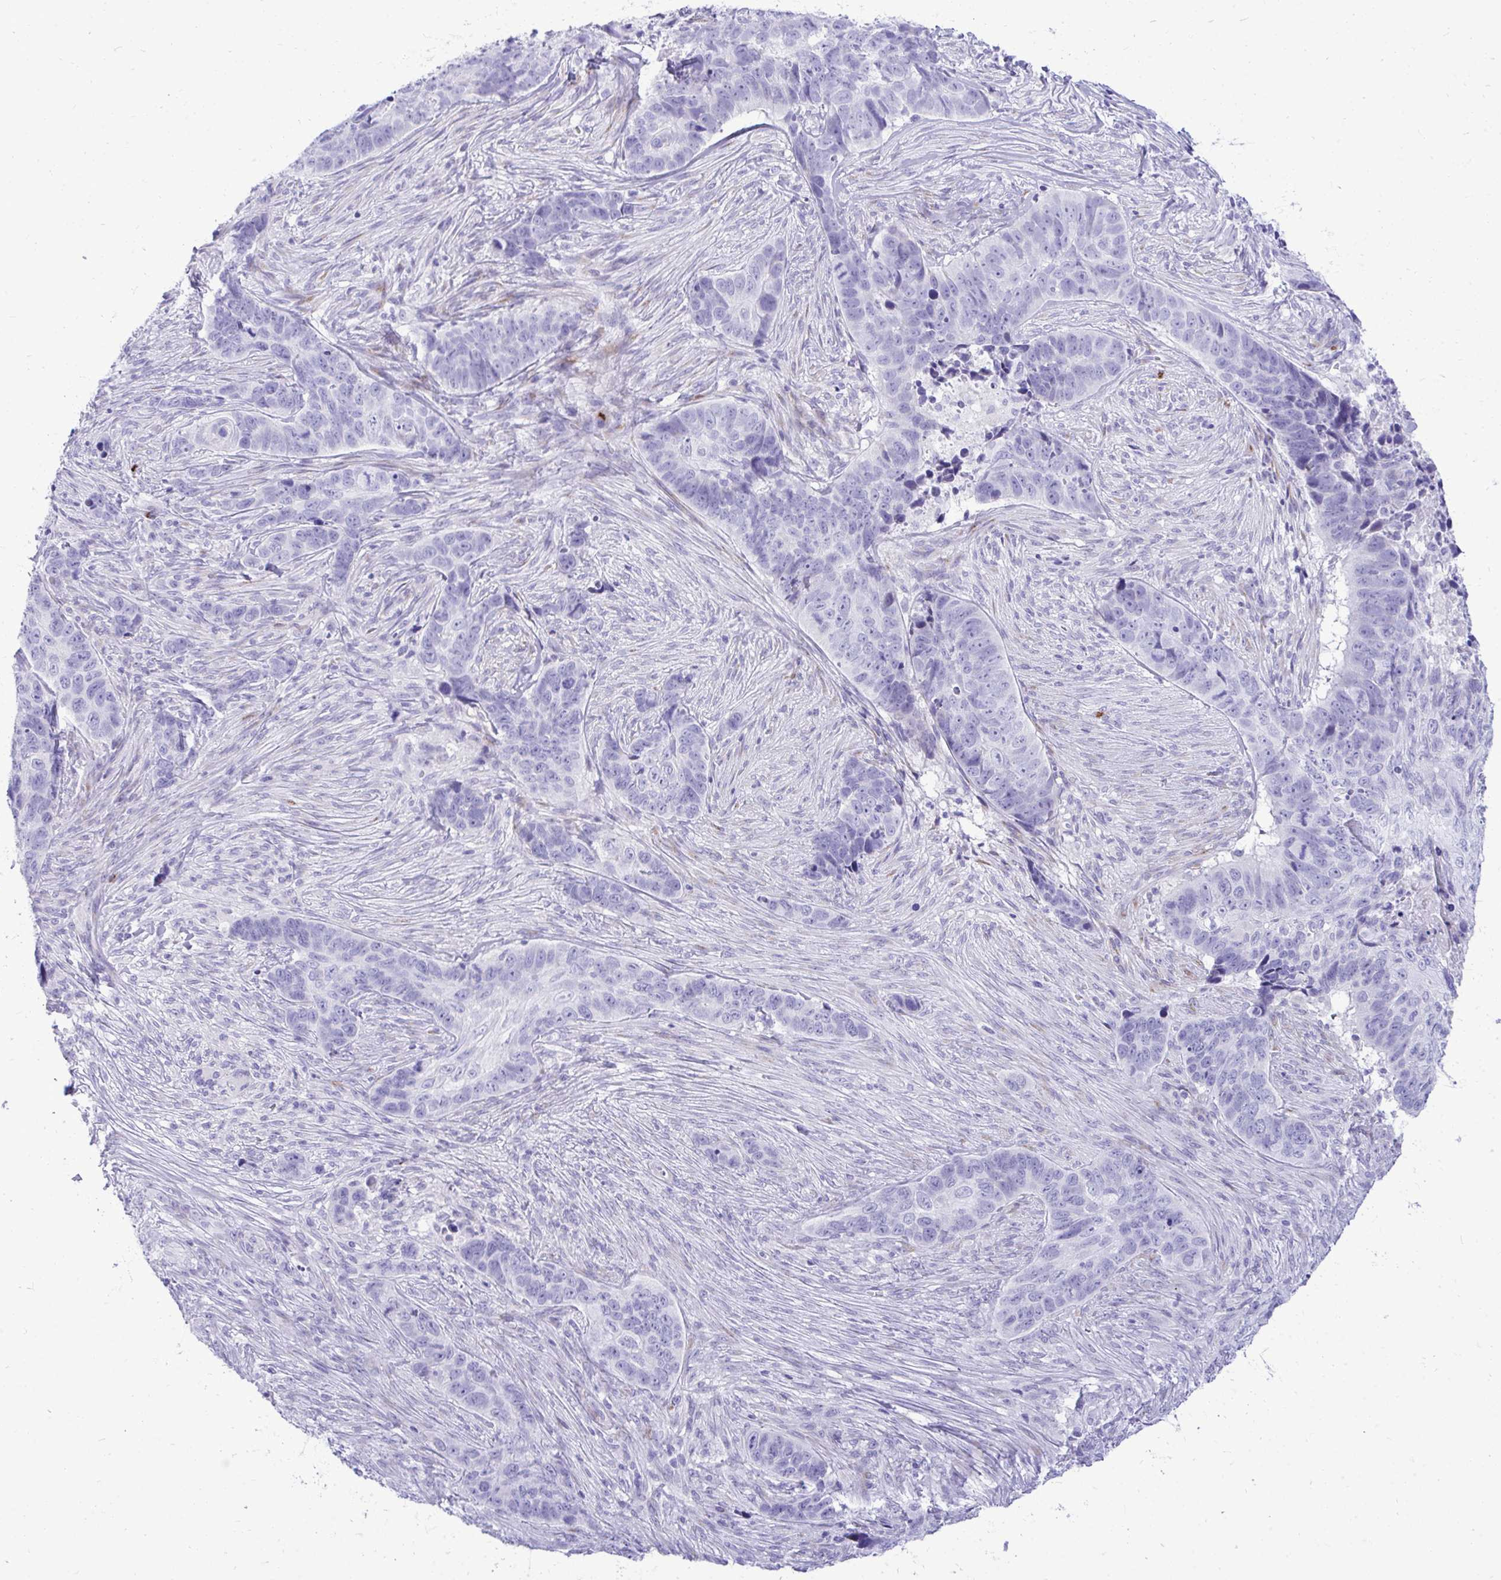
{"staining": {"intensity": "negative", "quantity": "none", "location": "none"}, "tissue": "skin cancer", "cell_type": "Tumor cells", "image_type": "cancer", "snomed": [{"axis": "morphology", "description": "Basal cell carcinoma"}, {"axis": "topography", "description": "Skin"}], "caption": "The photomicrograph reveals no significant positivity in tumor cells of basal cell carcinoma (skin).", "gene": "ANKDD1B", "patient": {"sex": "female", "age": 82}}